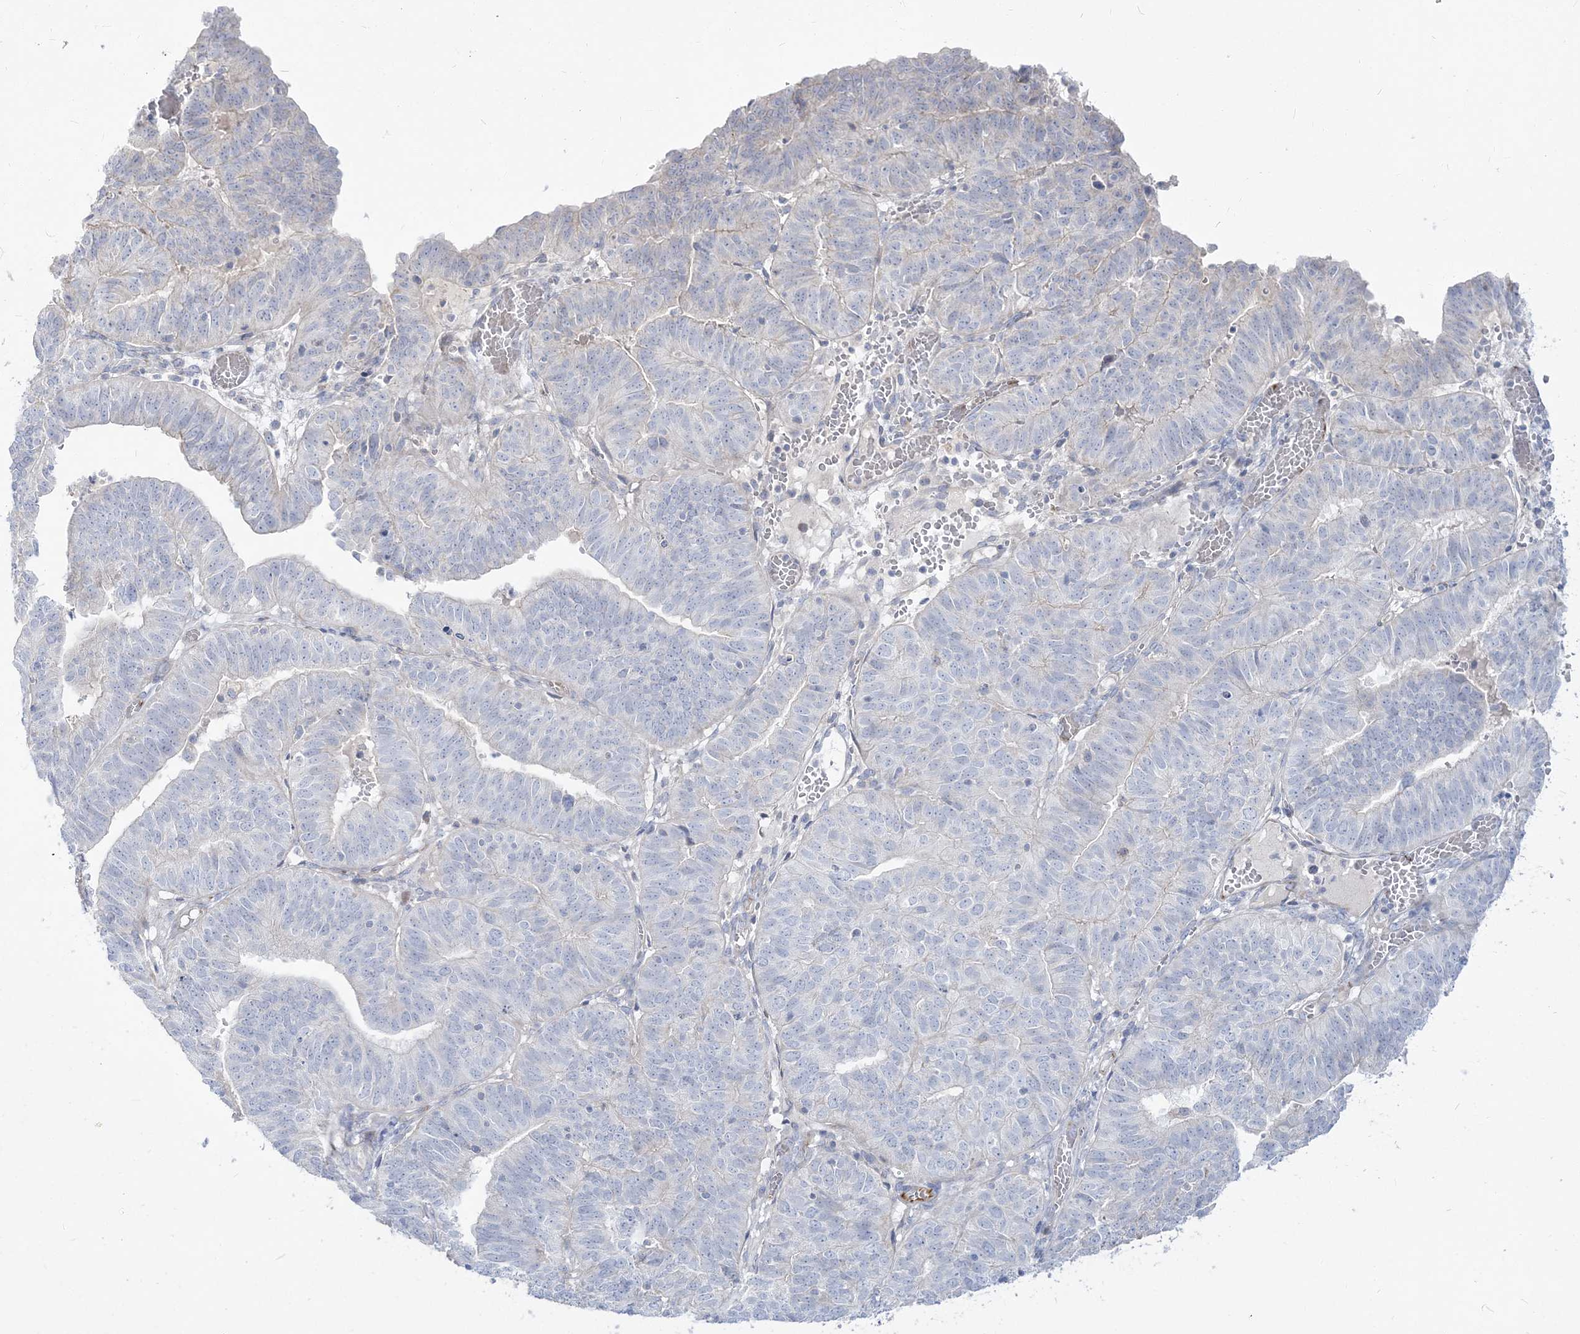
{"staining": {"intensity": "negative", "quantity": "none", "location": "none"}, "tissue": "endometrial cancer", "cell_type": "Tumor cells", "image_type": "cancer", "snomed": [{"axis": "morphology", "description": "Adenocarcinoma, NOS"}, {"axis": "topography", "description": "Uterus"}], "caption": "The histopathology image exhibits no significant positivity in tumor cells of endometrial cancer (adenocarcinoma).", "gene": "GPAT2", "patient": {"sex": "female", "age": 77}}